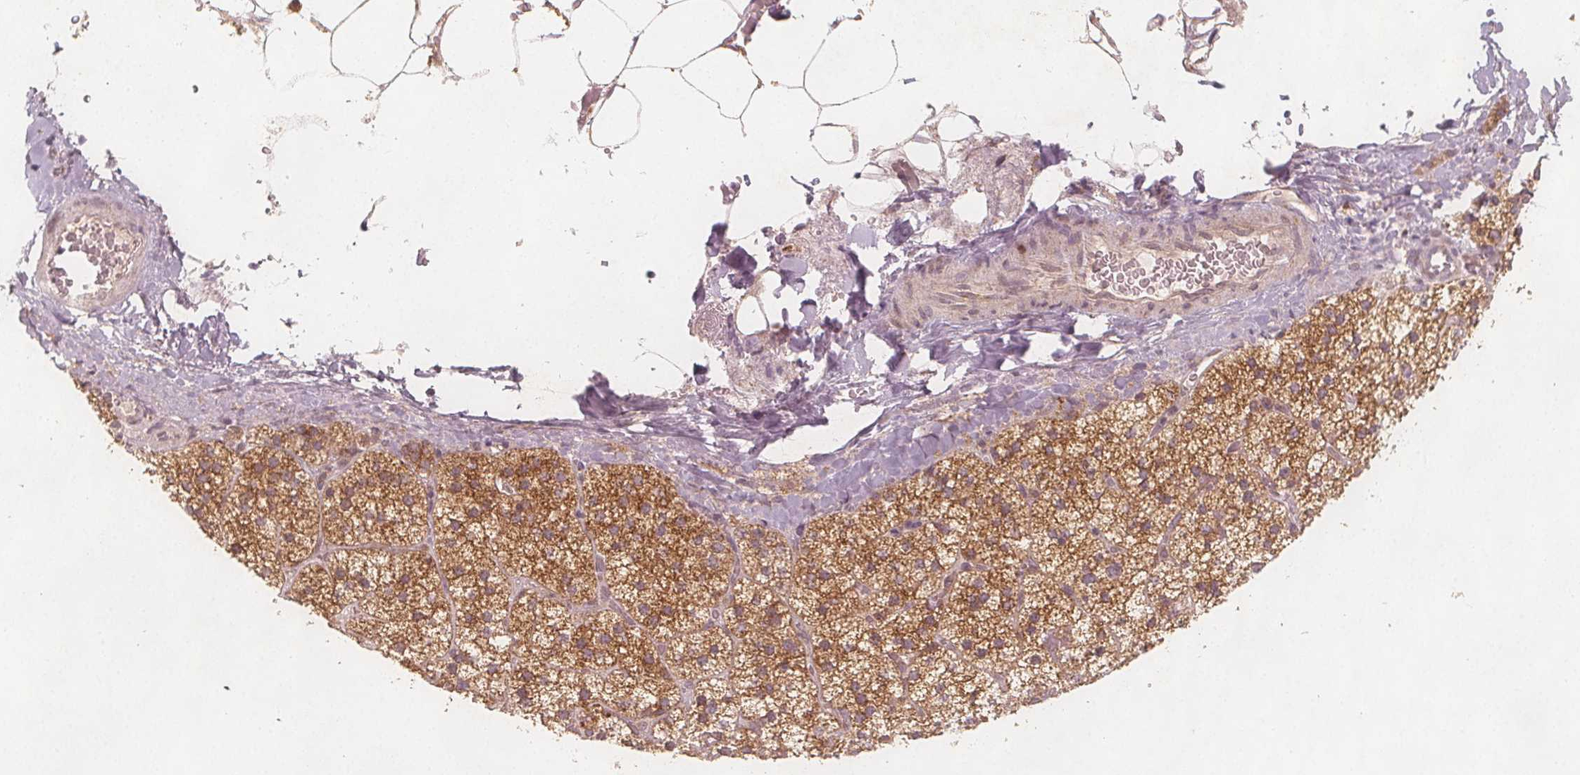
{"staining": {"intensity": "moderate", "quantity": ">75%", "location": "cytoplasmic/membranous"}, "tissue": "adrenal gland", "cell_type": "Glandular cells", "image_type": "normal", "snomed": [{"axis": "morphology", "description": "Normal tissue, NOS"}, {"axis": "topography", "description": "Adrenal gland"}], "caption": "Approximately >75% of glandular cells in unremarkable adrenal gland exhibit moderate cytoplasmic/membranous protein positivity as visualized by brown immunohistochemical staining.", "gene": "NCSTN", "patient": {"sex": "male", "age": 53}}